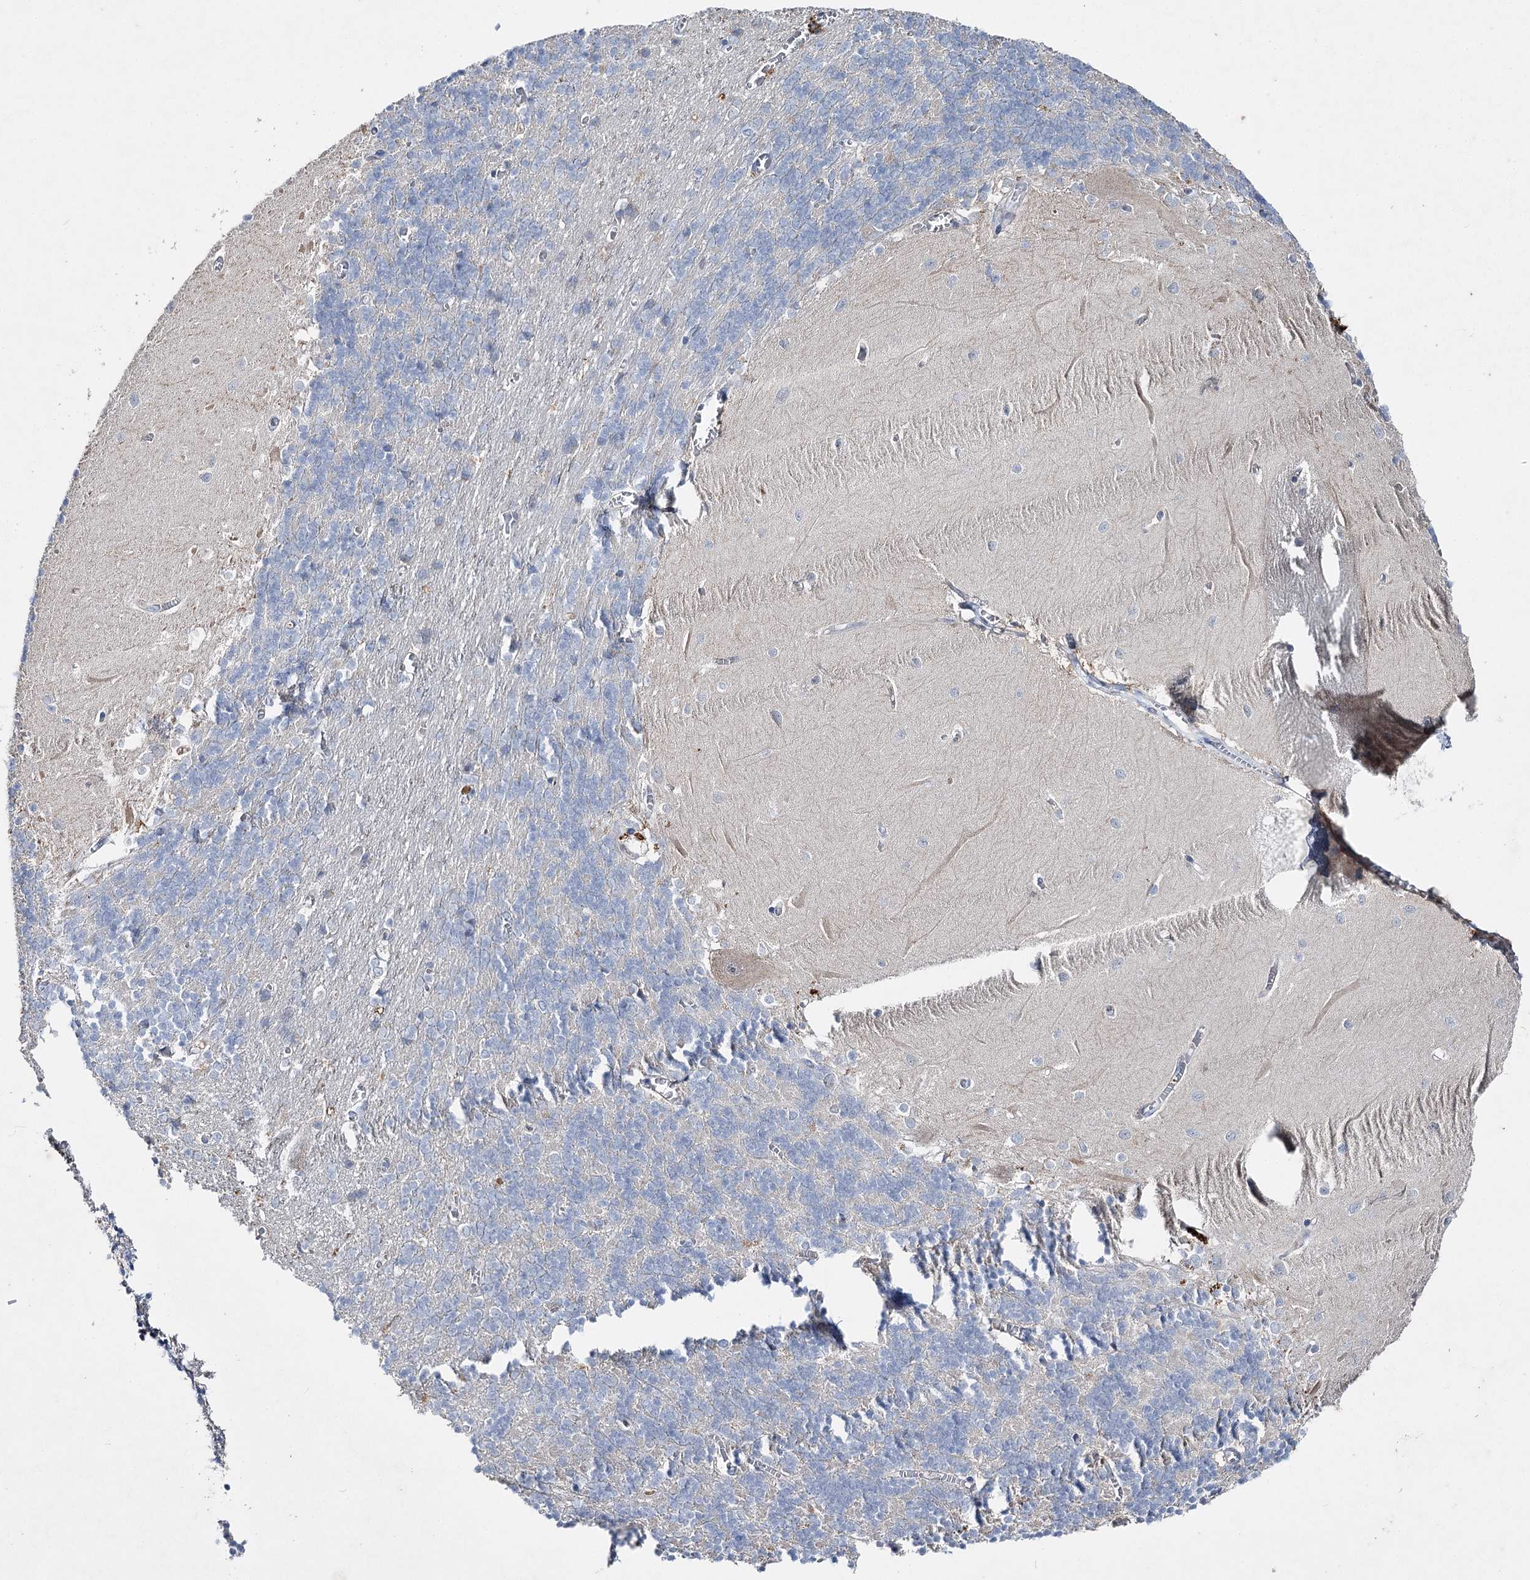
{"staining": {"intensity": "negative", "quantity": "none", "location": "none"}, "tissue": "cerebellum", "cell_type": "Cells in granular layer", "image_type": "normal", "snomed": [{"axis": "morphology", "description": "Normal tissue, NOS"}, {"axis": "topography", "description": "Cerebellum"}], "caption": "IHC image of normal cerebellum: cerebellum stained with DAB (3,3'-diaminobenzidine) shows no significant protein positivity in cells in granular layer.", "gene": "IL1RAP", "patient": {"sex": "male", "age": 37}}